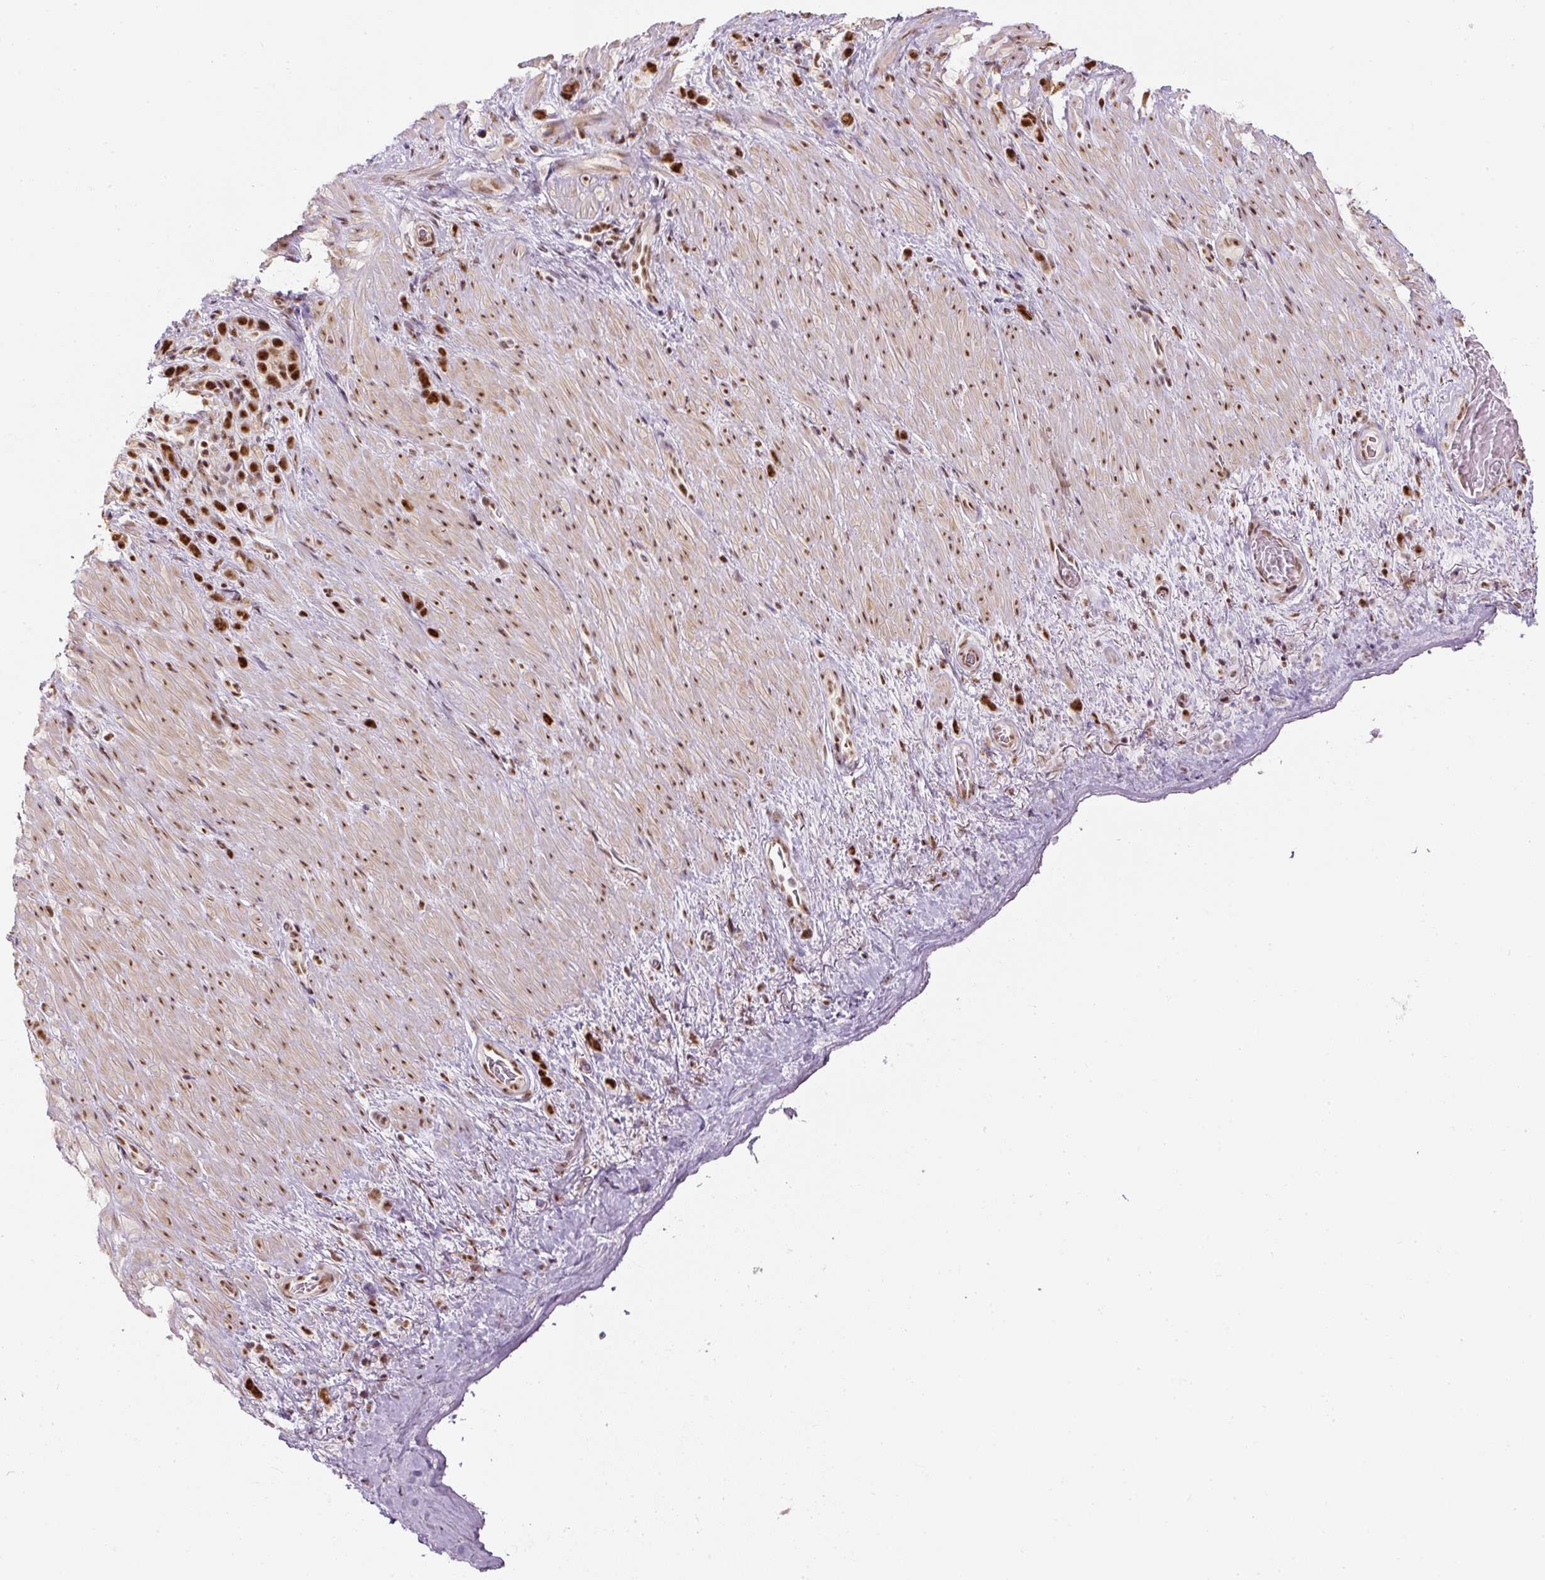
{"staining": {"intensity": "strong", "quantity": ">75%", "location": "nuclear"}, "tissue": "stomach cancer", "cell_type": "Tumor cells", "image_type": "cancer", "snomed": [{"axis": "morphology", "description": "Adenocarcinoma, NOS"}, {"axis": "topography", "description": "Stomach"}], "caption": "Immunohistochemical staining of human adenocarcinoma (stomach) displays high levels of strong nuclear staining in approximately >75% of tumor cells.", "gene": "U2AF2", "patient": {"sex": "female", "age": 65}}